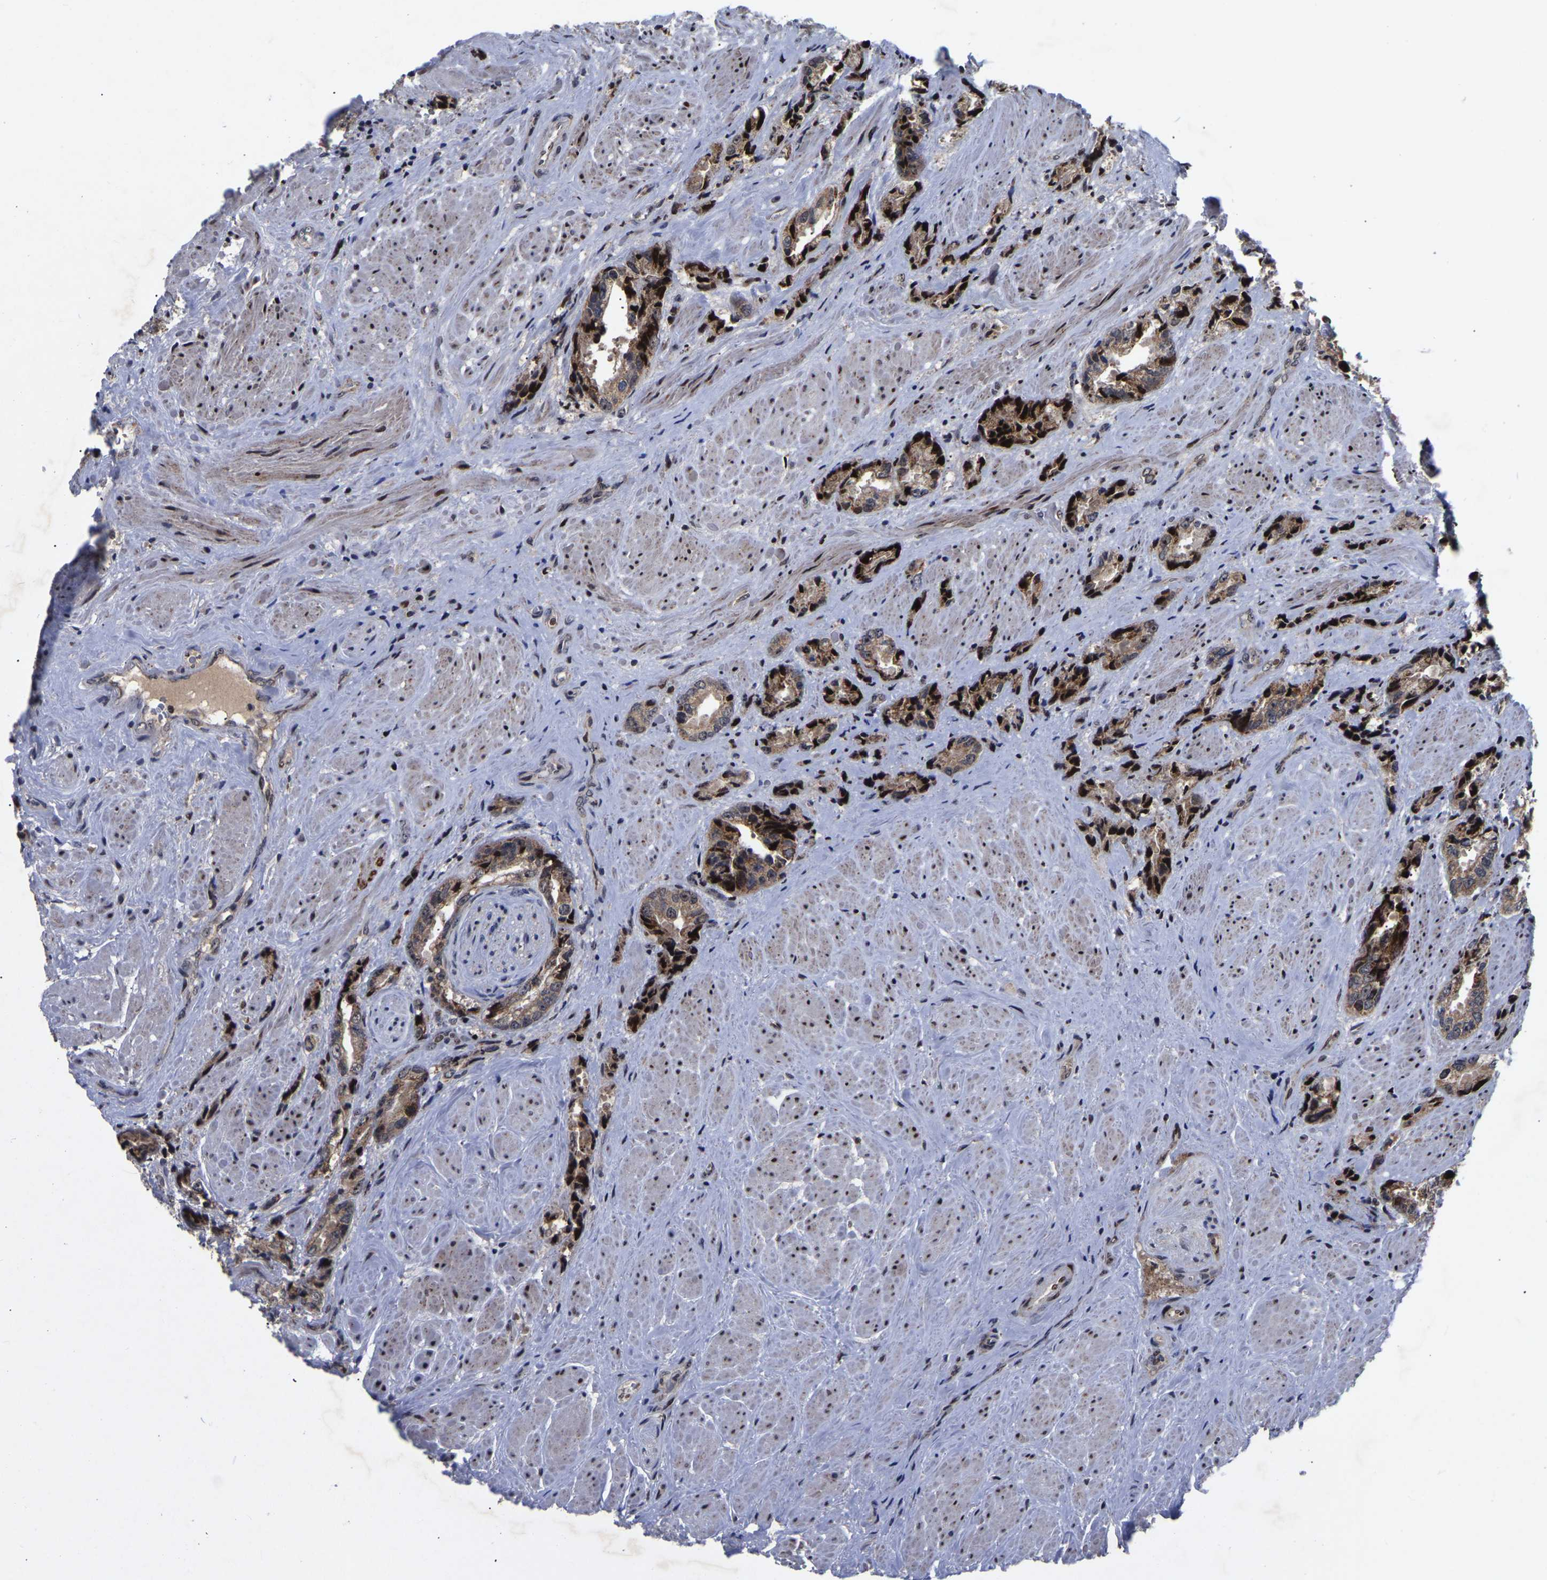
{"staining": {"intensity": "weak", "quantity": ">75%", "location": "cytoplasmic/membranous"}, "tissue": "prostate cancer", "cell_type": "Tumor cells", "image_type": "cancer", "snomed": [{"axis": "morphology", "description": "Adenocarcinoma, High grade"}, {"axis": "topography", "description": "Prostate"}], "caption": "High-magnification brightfield microscopy of prostate high-grade adenocarcinoma stained with DAB (brown) and counterstained with hematoxylin (blue). tumor cells exhibit weak cytoplasmic/membranous staining is present in about>75% of cells.", "gene": "JUNB", "patient": {"sex": "male", "age": 61}}